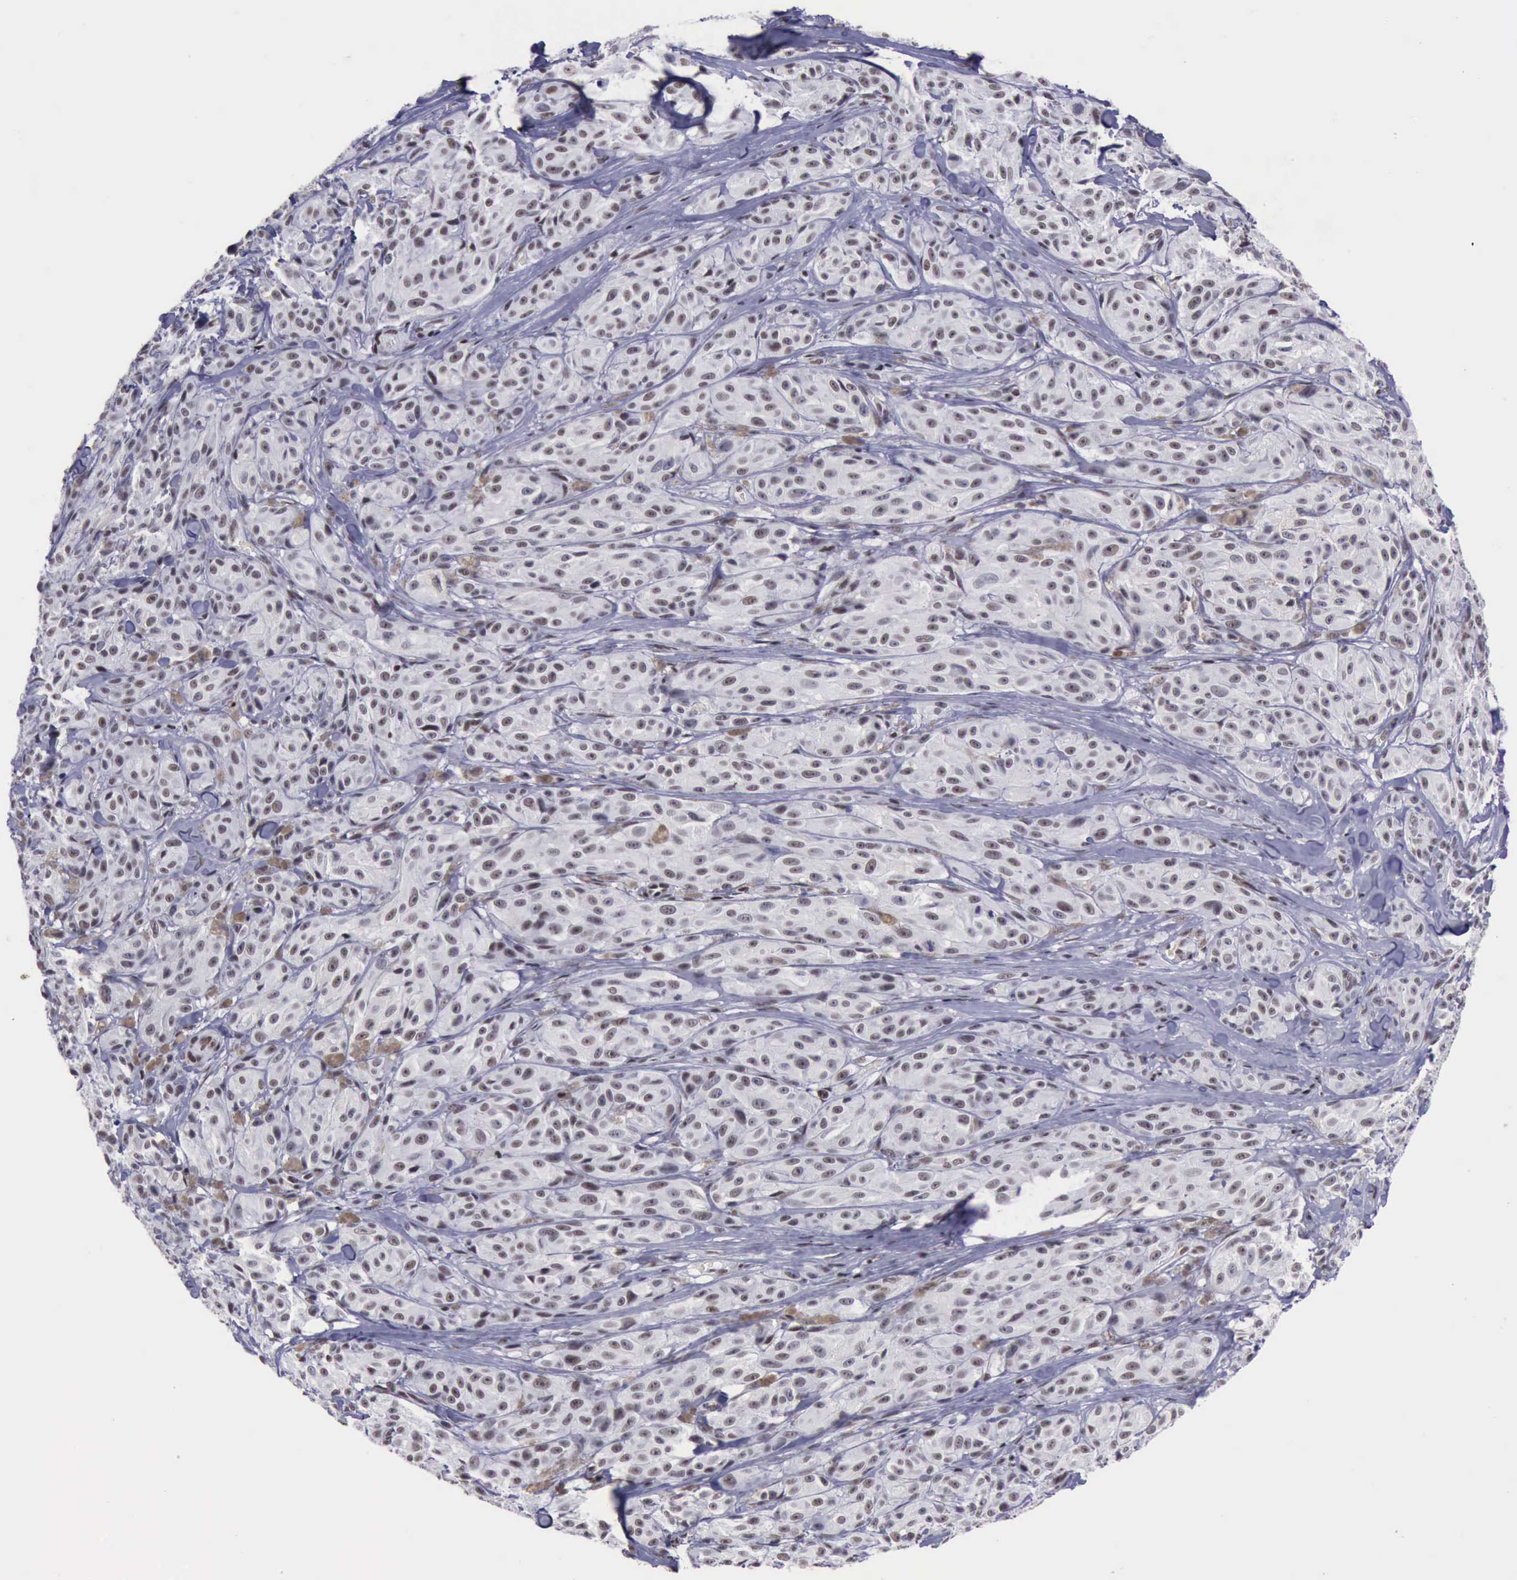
{"staining": {"intensity": "weak", "quantity": "25%-75%", "location": "nuclear"}, "tissue": "melanoma", "cell_type": "Tumor cells", "image_type": "cancer", "snomed": [{"axis": "morphology", "description": "Malignant melanoma, NOS"}, {"axis": "topography", "description": "Skin"}], "caption": "IHC of melanoma displays low levels of weak nuclear positivity in approximately 25%-75% of tumor cells.", "gene": "YY1", "patient": {"sex": "male", "age": 56}}